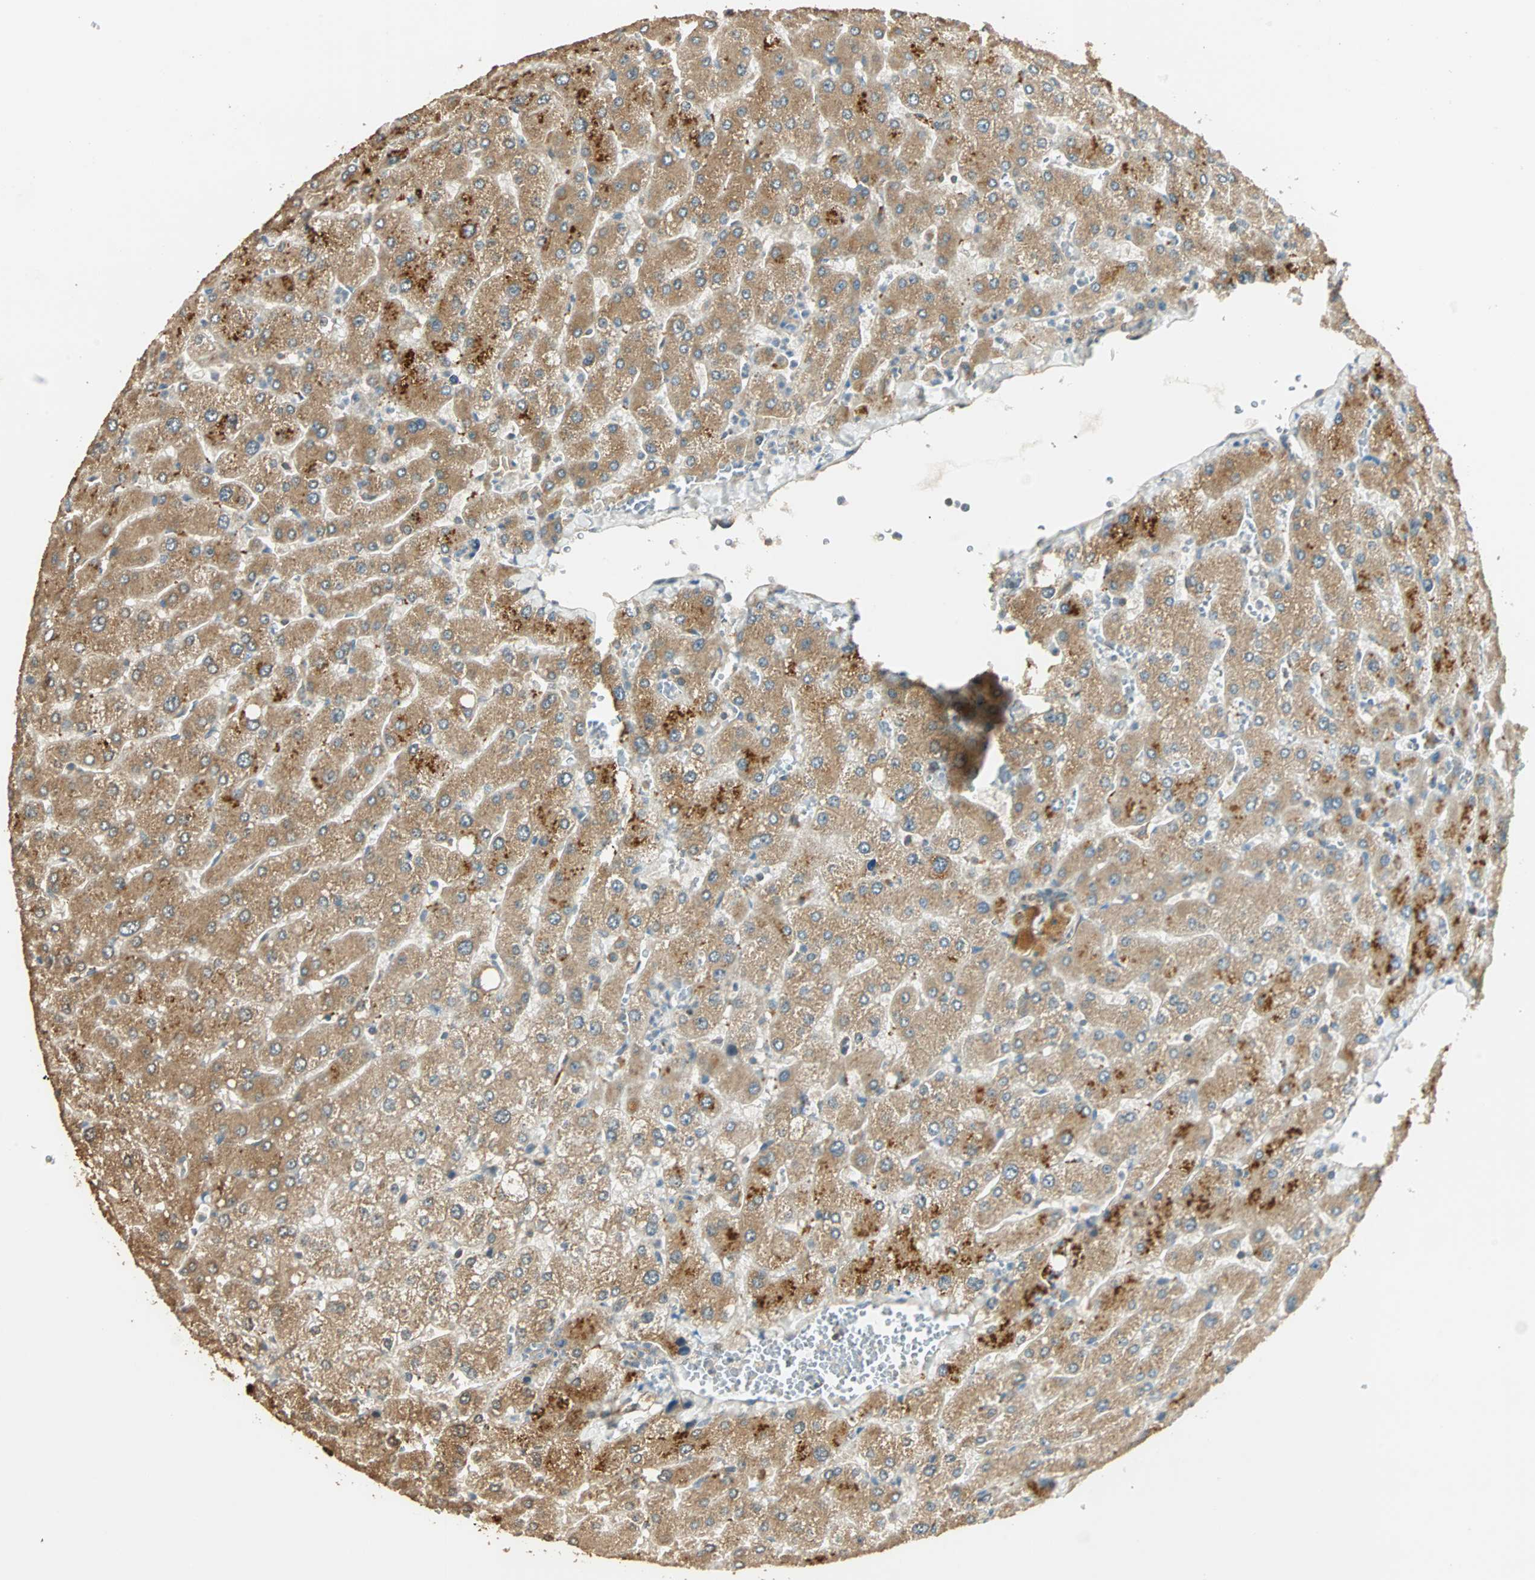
{"staining": {"intensity": "weak", "quantity": ">75%", "location": "cytoplasmic/membranous"}, "tissue": "liver", "cell_type": "Cholangiocytes", "image_type": "normal", "snomed": [{"axis": "morphology", "description": "Normal tissue, NOS"}, {"axis": "topography", "description": "Liver"}], "caption": "A histopathology image of liver stained for a protein reveals weak cytoplasmic/membranous brown staining in cholangiocytes. (brown staining indicates protein expression, while blue staining denotes nuclei).", "gene": "GALK1", "patient": {"sex": "male", "age": 55}}